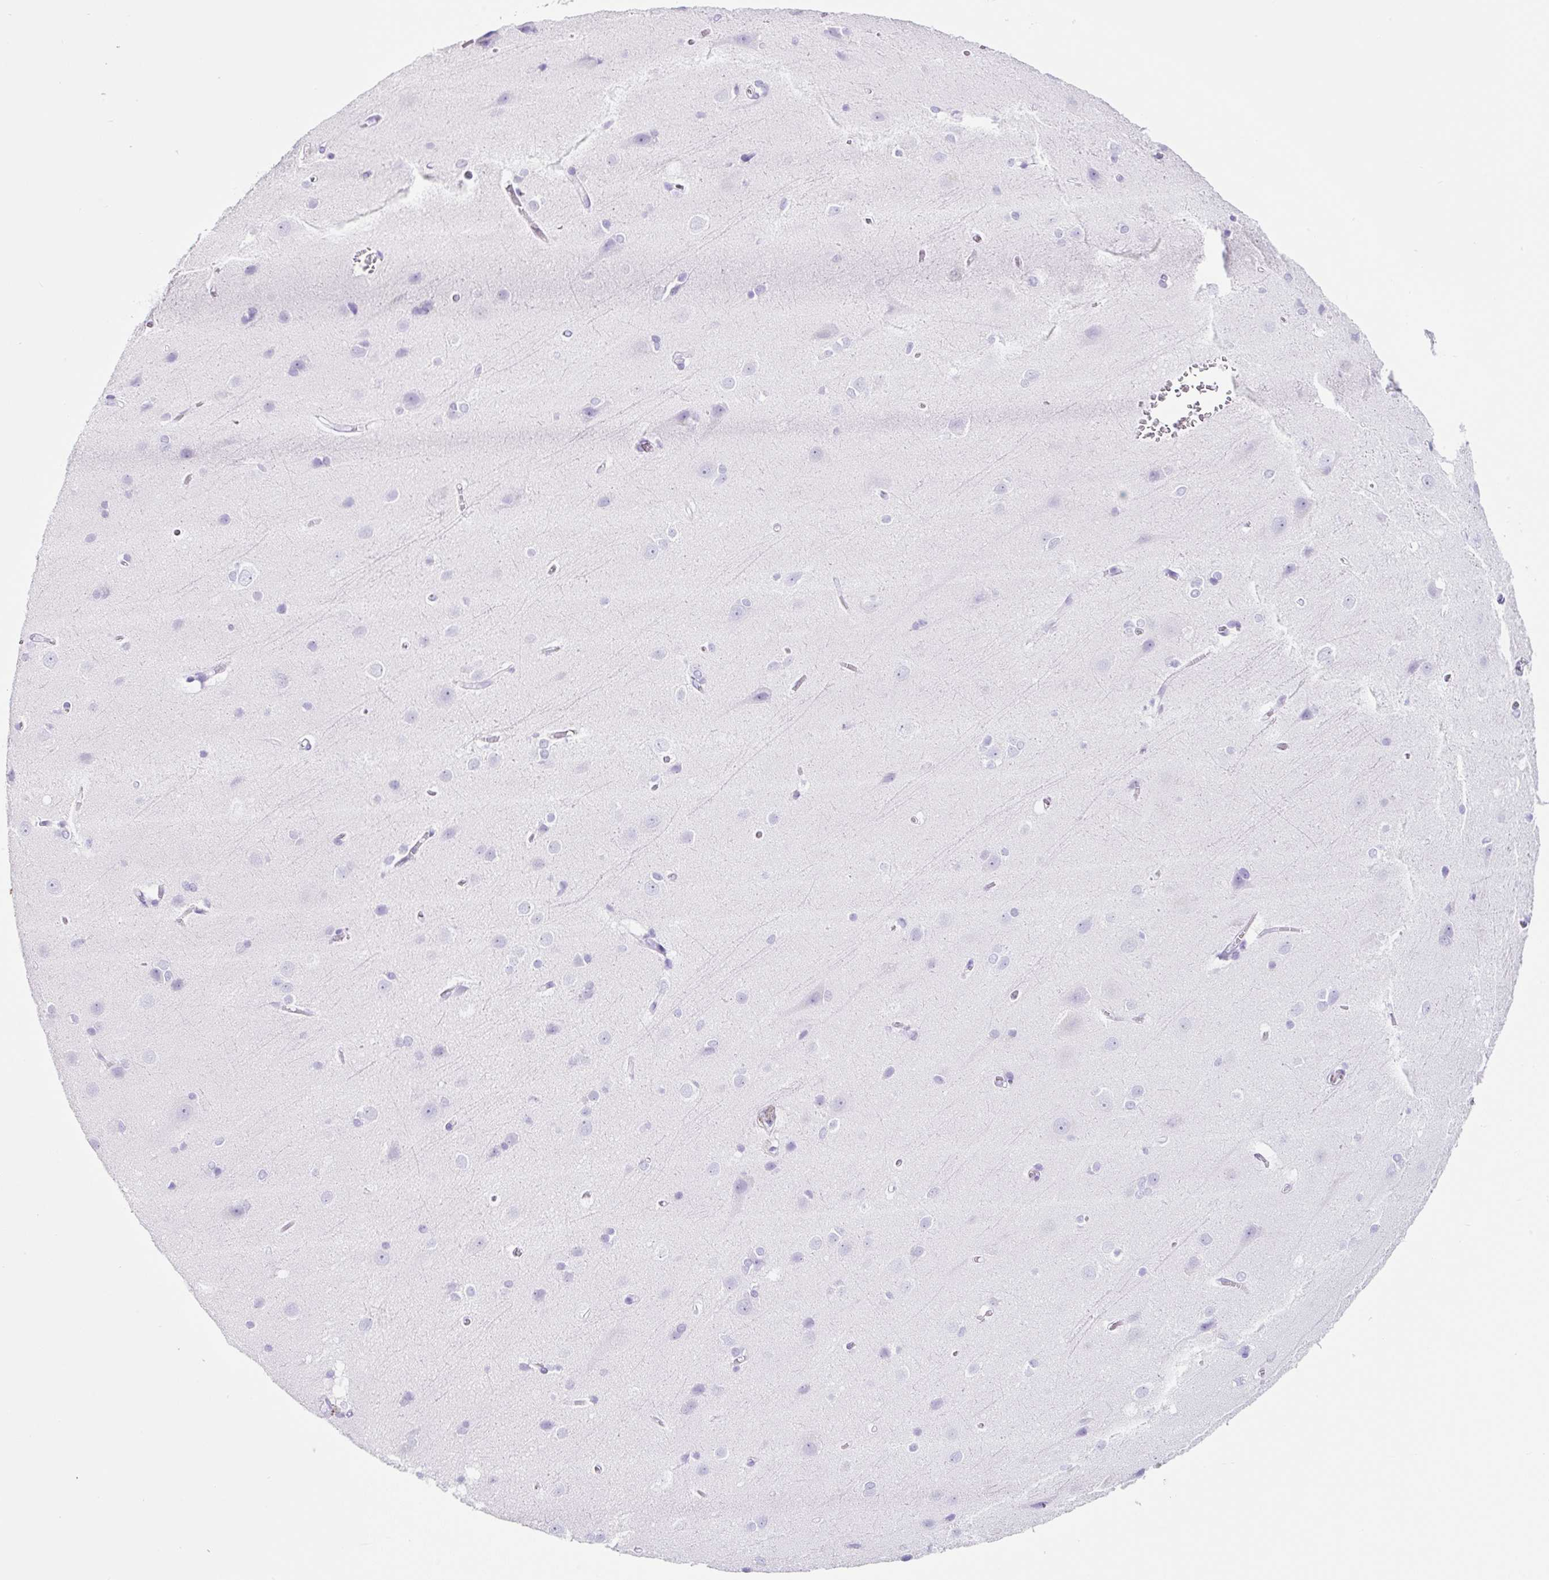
{"staining": {"intensity": "negative", "quantity": "none", "location": "none"}, "tissue": "cerebral cortex", "cell_type": "Endothelial cells", "image_type": "normal", "snomed": [{"axis": "morphology", "description": "Normal tissue, NOS"}, {"axis": "topography", "description": "Cerebral cortex"}], "caption": "Endothelial cells are negative for brown protein staining in normal cerebral cortex. Nuclei are stained in blue.", "gene": "CLDND2", "patient": {"sex": "male", "age": 37}}